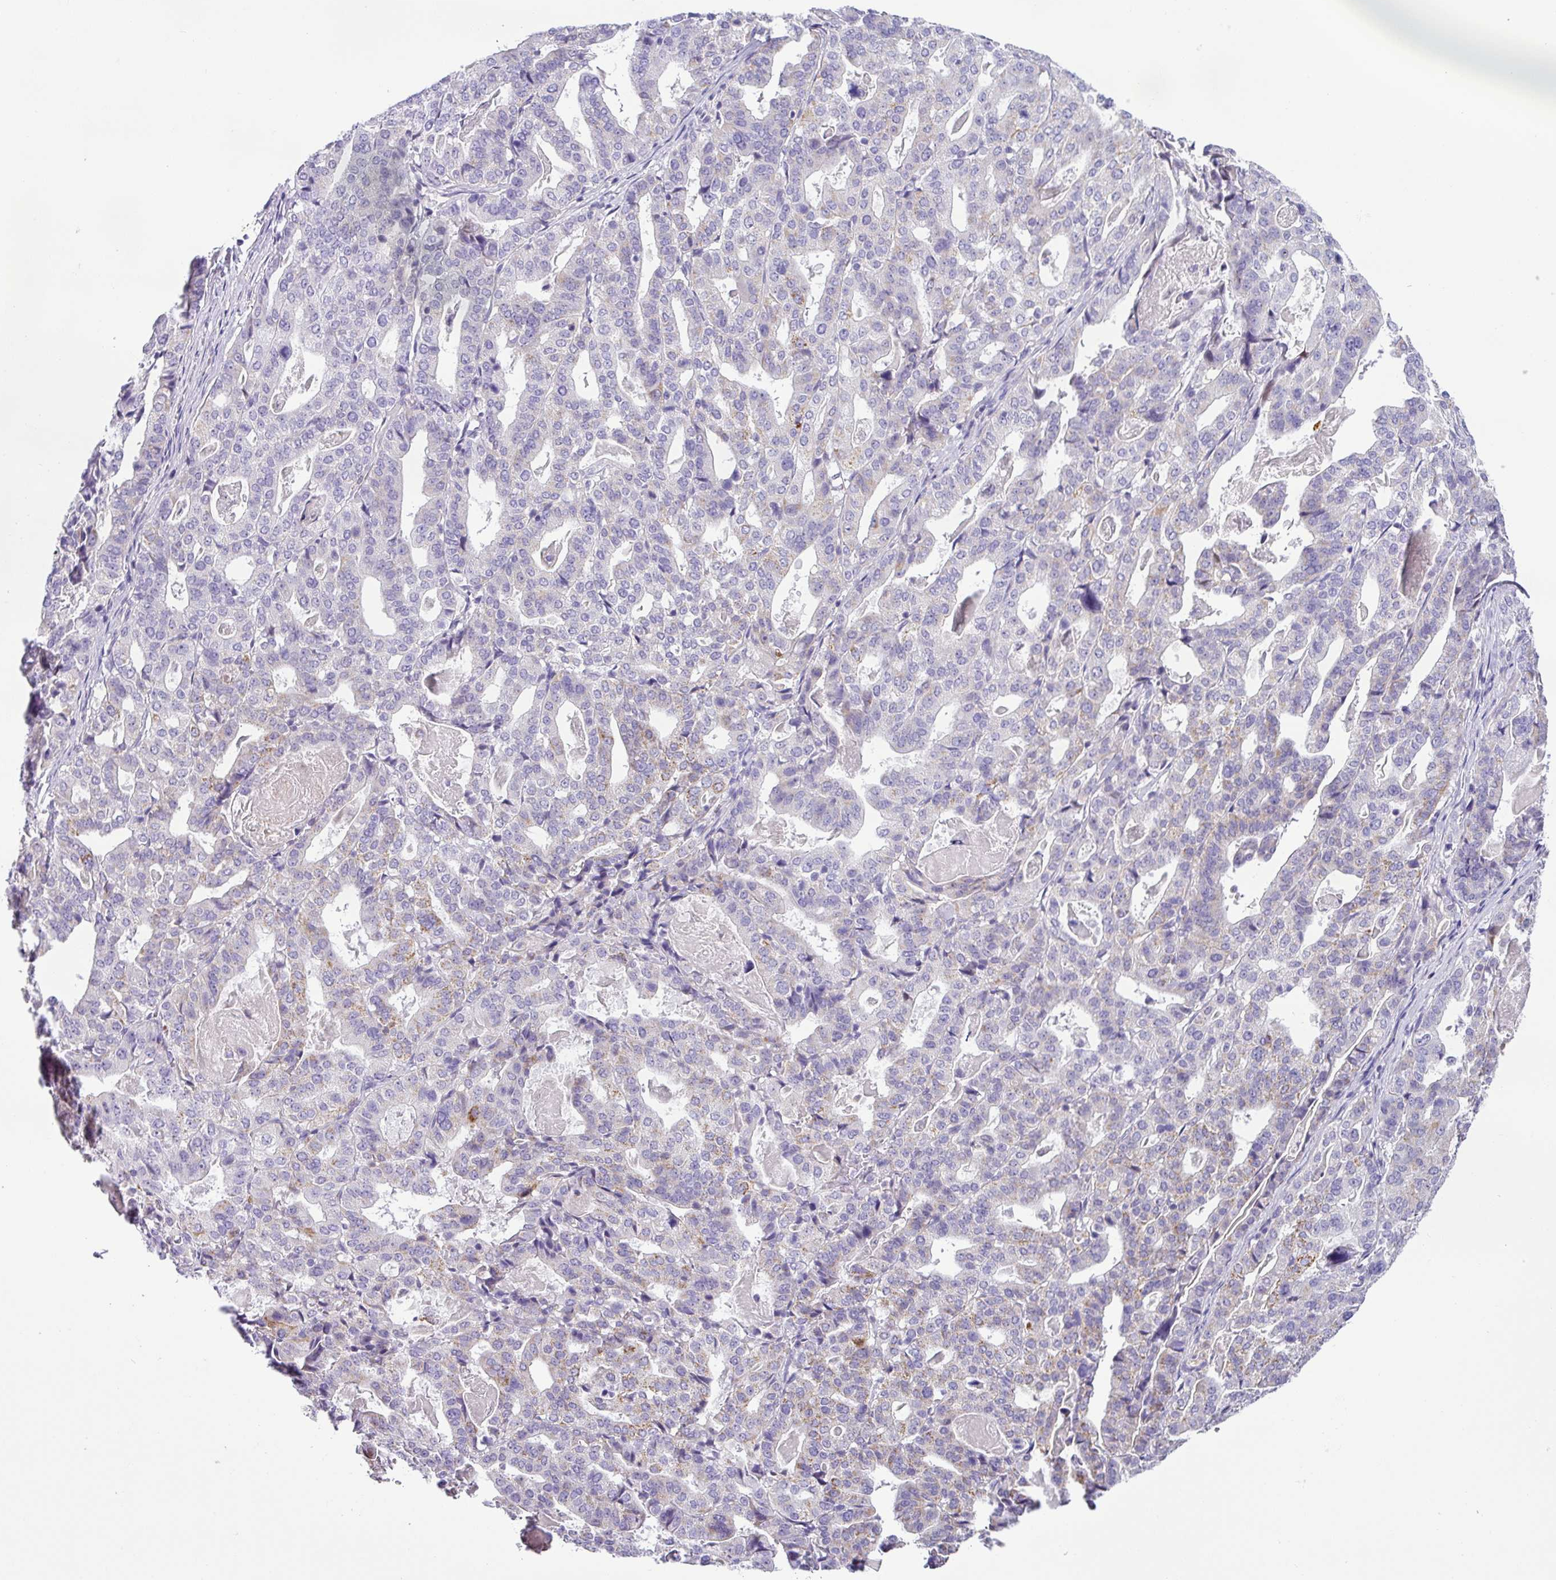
{"staining": {"intensity": "weak", "quantity": "25%-75%", "location": "cytoplasmic/membranous"}, "tissue": "stomach cancer", "cell_type": "Tumor cells", "image_type": "cancer", "snomed": [{"axis": "morphology", "description": "Adenocarcinoma, NOS"}, {"axis": "topography", "description": "Stomach"}], "caption": "This is a histology image of IHC staining of stomach cancer (adenocarcinoma), which shows weak expression in the cytoplasmic/membranous of tumor cells.", "gene": "HMCN2", "patient": {"sex": "male", "age": 48}}